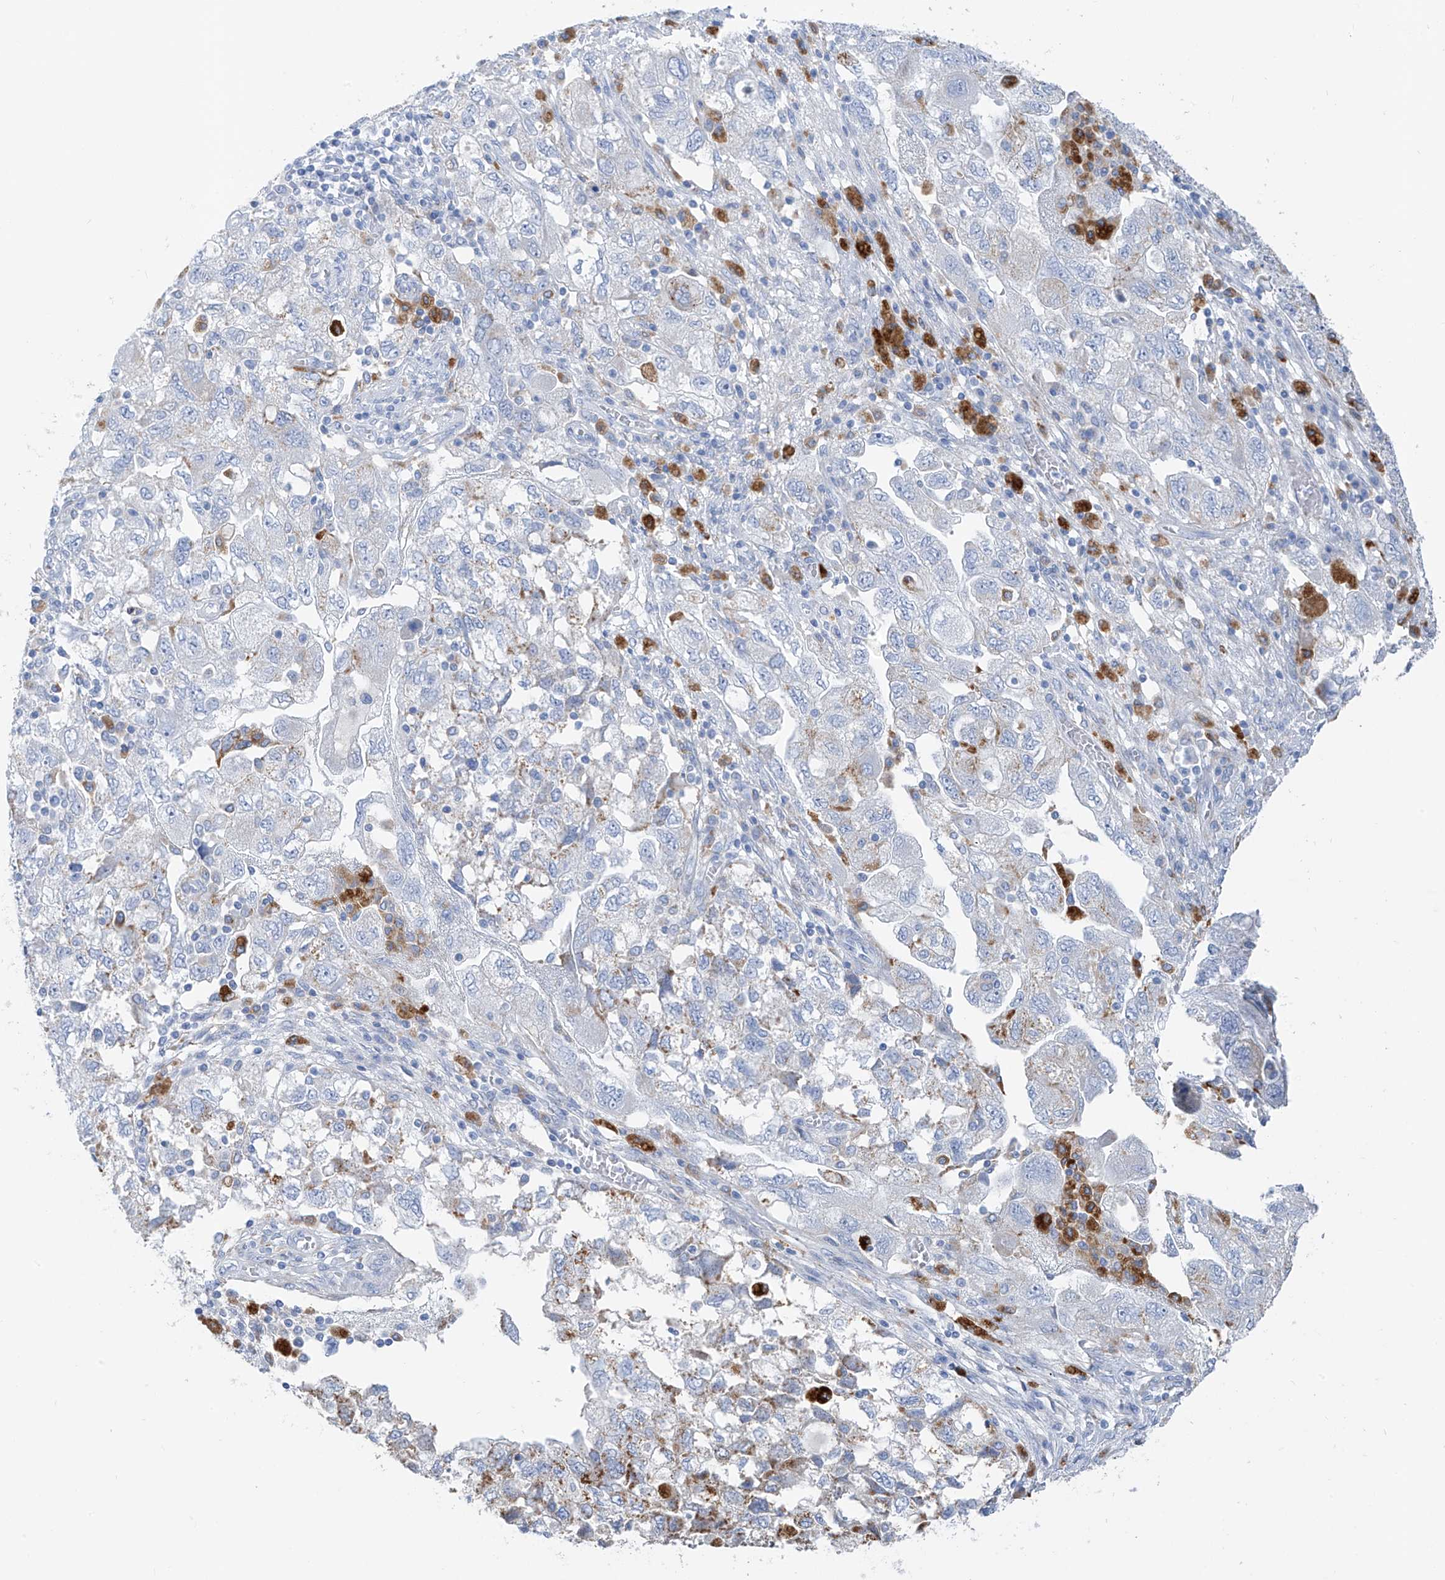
{"staining": {"intensity": "negative", "quantity": "none", "location": "none"}, "tissue": "ovarian cancer", "cell_type": "Tumor cells", "image_type": "cancer", "snomed": [{"axis": "morphology", "description": "Carcinoma, NOS"}, {"axis": "morphology", "description": "Cystadenocarcinoma, serous, NOS"}, {"axis": "topography", "description": "Ovary"}], "caption": "Immunohistochemistry (IHC) of ovarian cancer exhibits no staining in tumor cells.", "gene": "GLMP", "patient": {"sex": "female", "age": 69}}